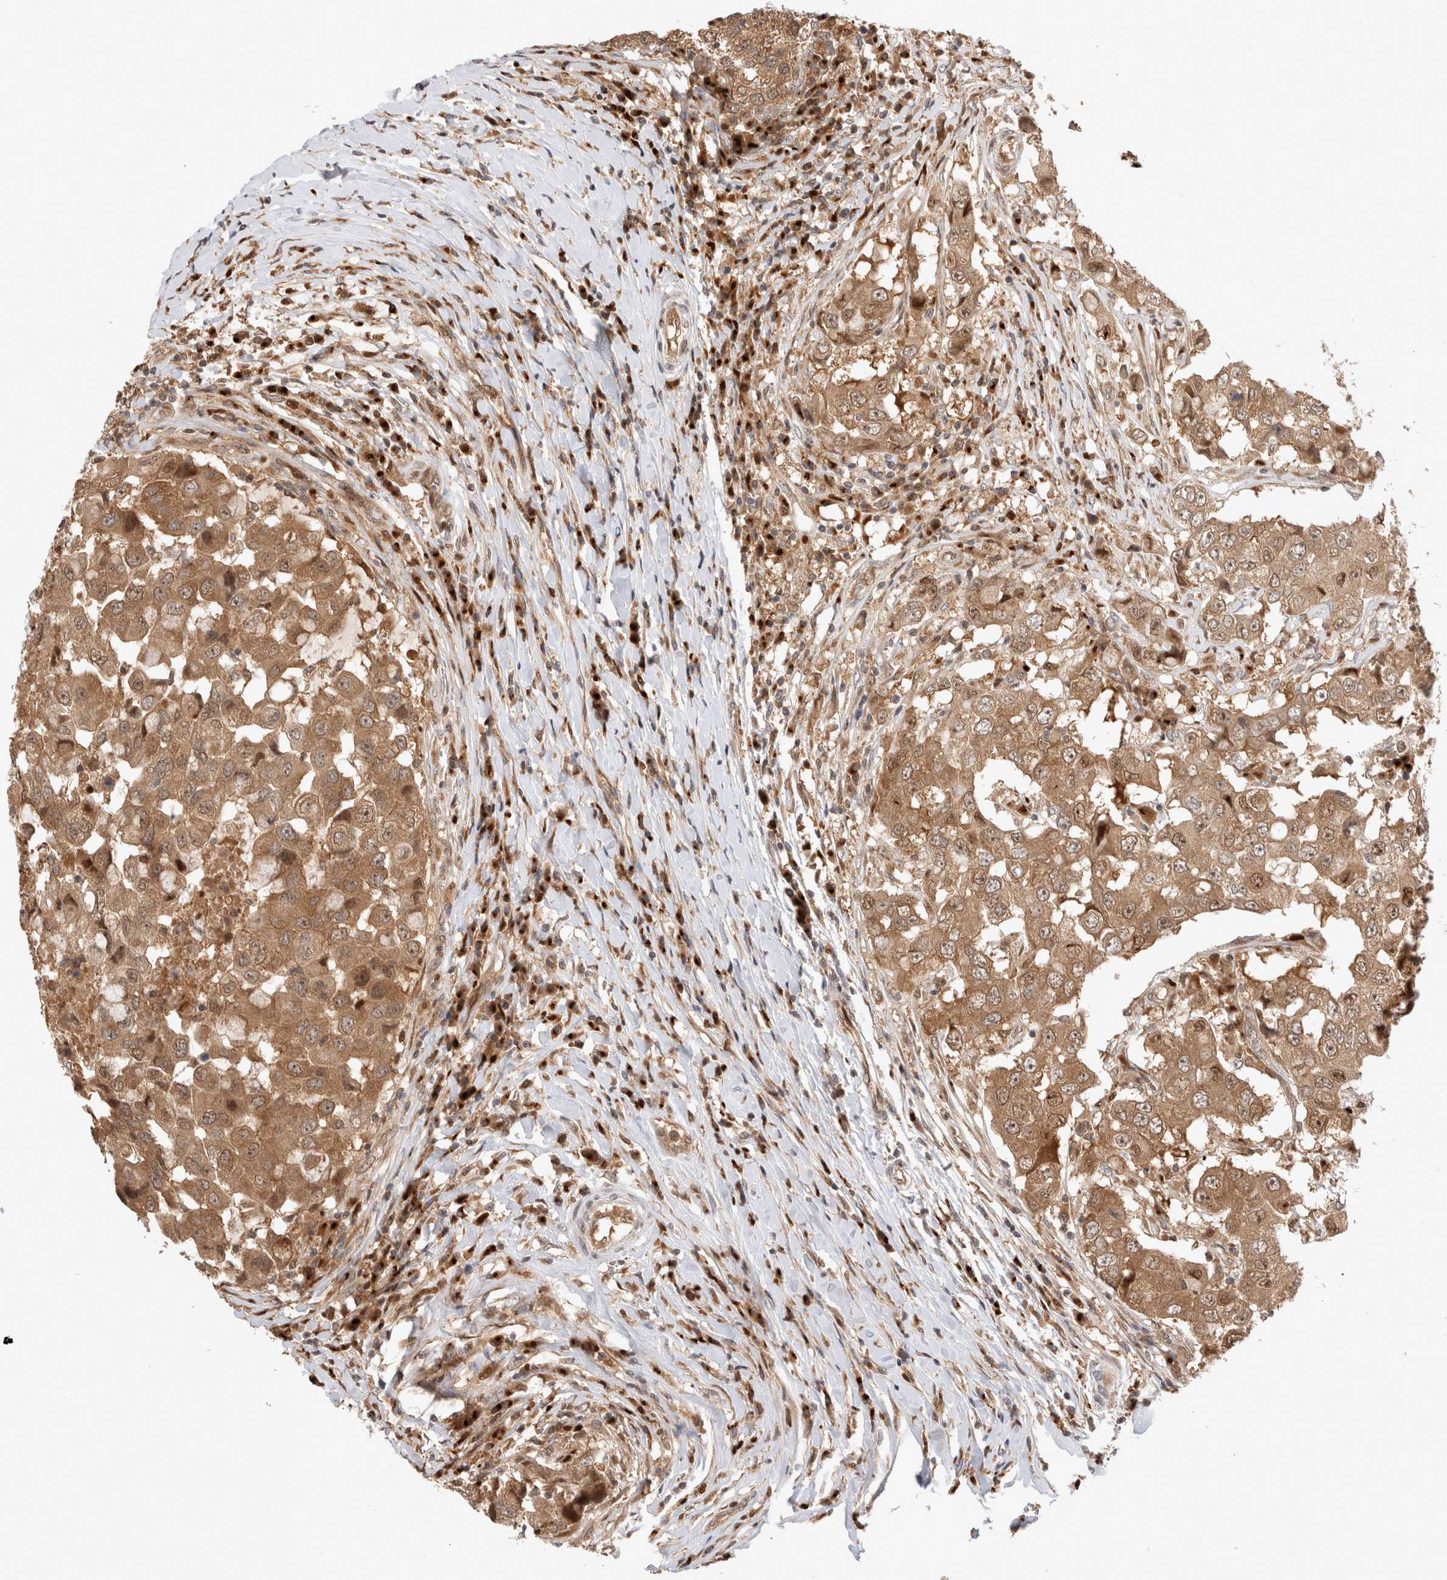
{"staining": {"intensity": "moderate", "quantity": ">75%", "location": "cytoplasmic/membranous,nuclear"}, "tissue": "breast cancer", "cell_type": "Tumor cells", "image_type": "cancer", "snomed": [{"axis": "morphology", "description": "Duct carcinoma"}, {"axis": "topography", "description": "Breast"}], "caption": "A histopathology image showing moderate cytoplasmic/membranous and nuclear positivity in approximately >75% of tumor cells in breast infiltrating ductal carcinoma, as visualized by brown immunohistochemical staining.", "gene": "OTUD6B", "patient": {"sex": "female", "age": 27}}